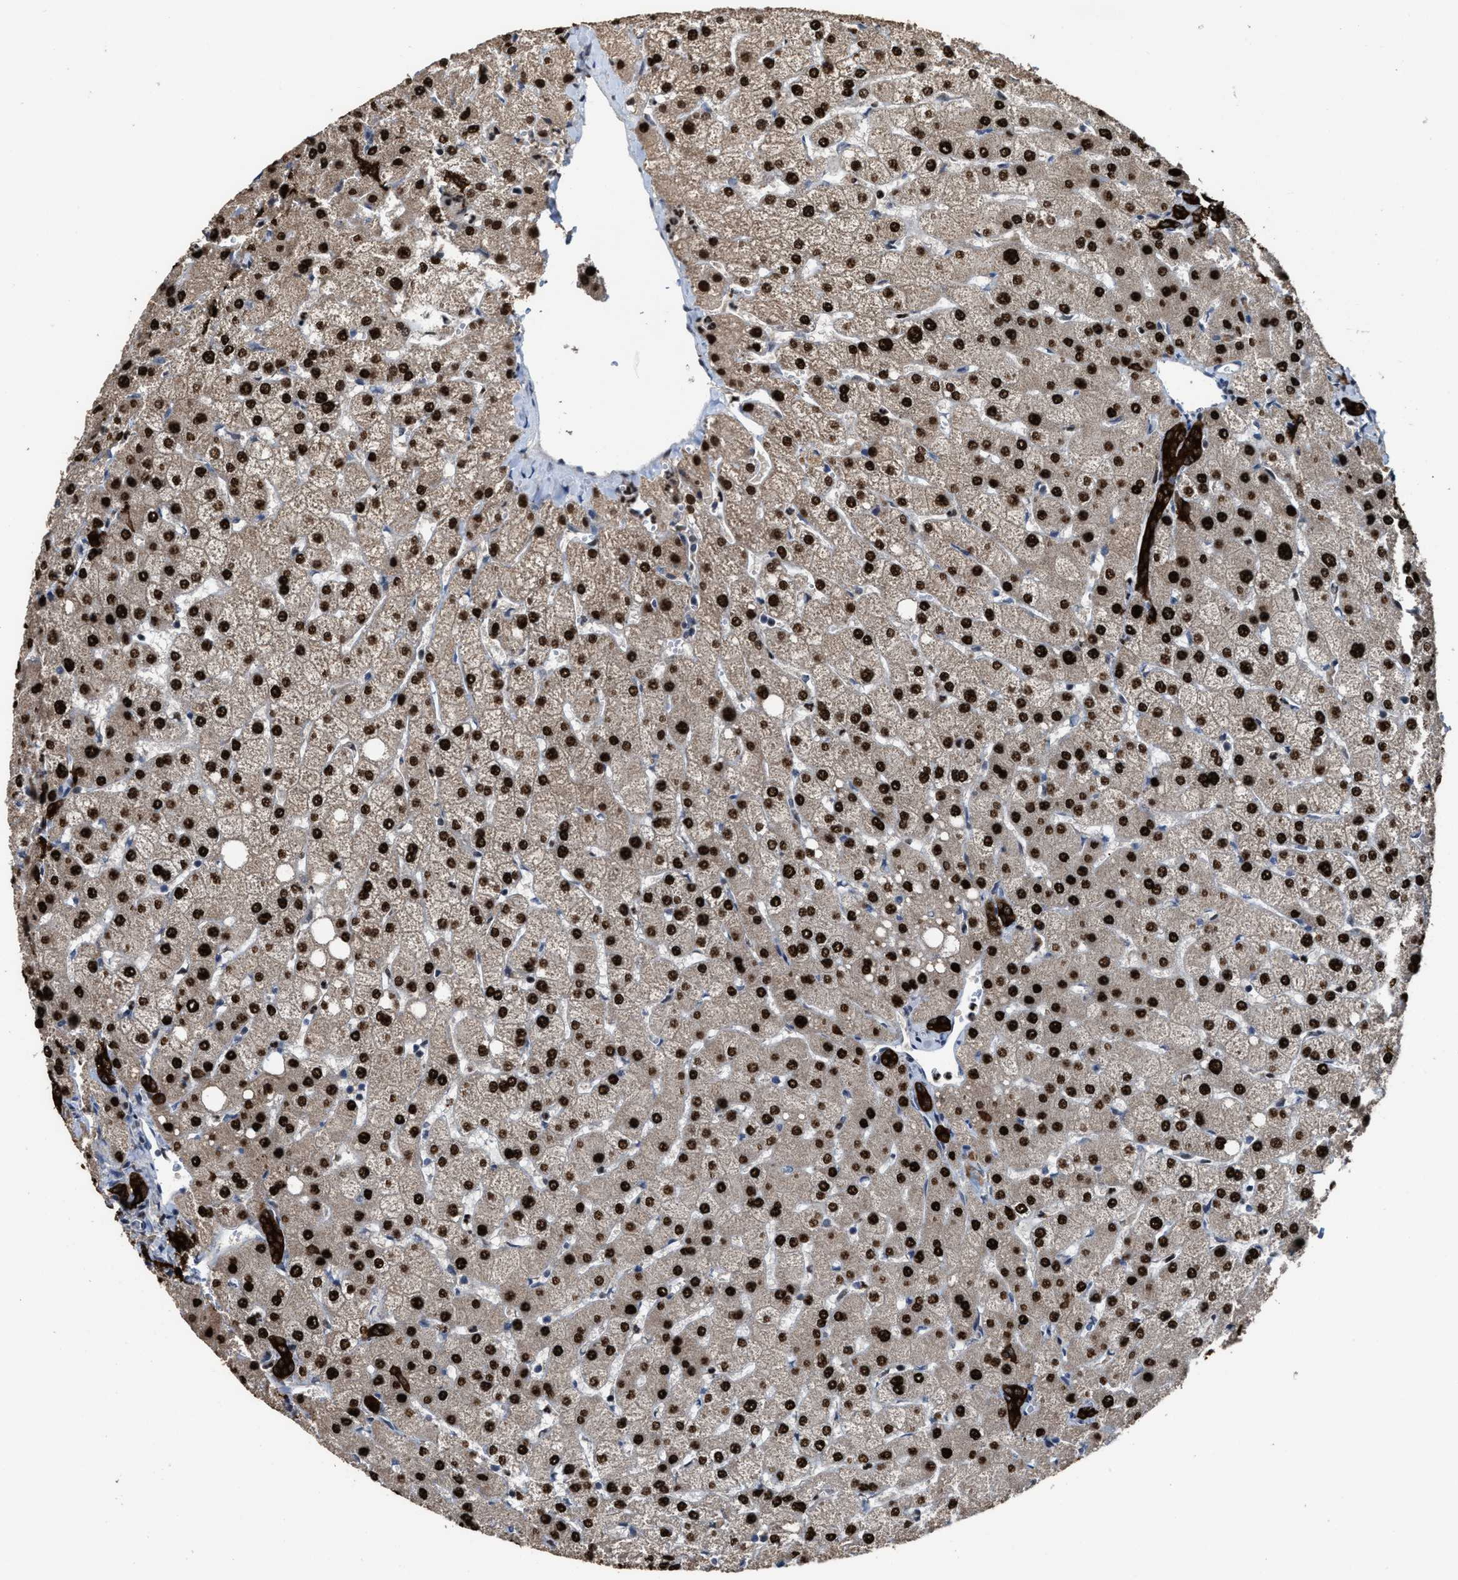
{"staining": {"intensity": "strong", "quantity": ">75%", "location": "cytoplasmic/membranous"}, "tissue": "liver", "cell_type": "Cholangiocytes", "image_type": "normal", "snomed": [{"axis": "morphology", "description": "Normal tissue, NOS"}, {"axis": "topography", "description": "Liver"}], "caption": "Immunohistochemical staining of unremarkable liver reveals high levels of strong cytoplasmic/membranous staining in approximately >75% of cholangiocytes.", "gene": "ZNF20", "patient": {"sex": "female", "age": 54}}